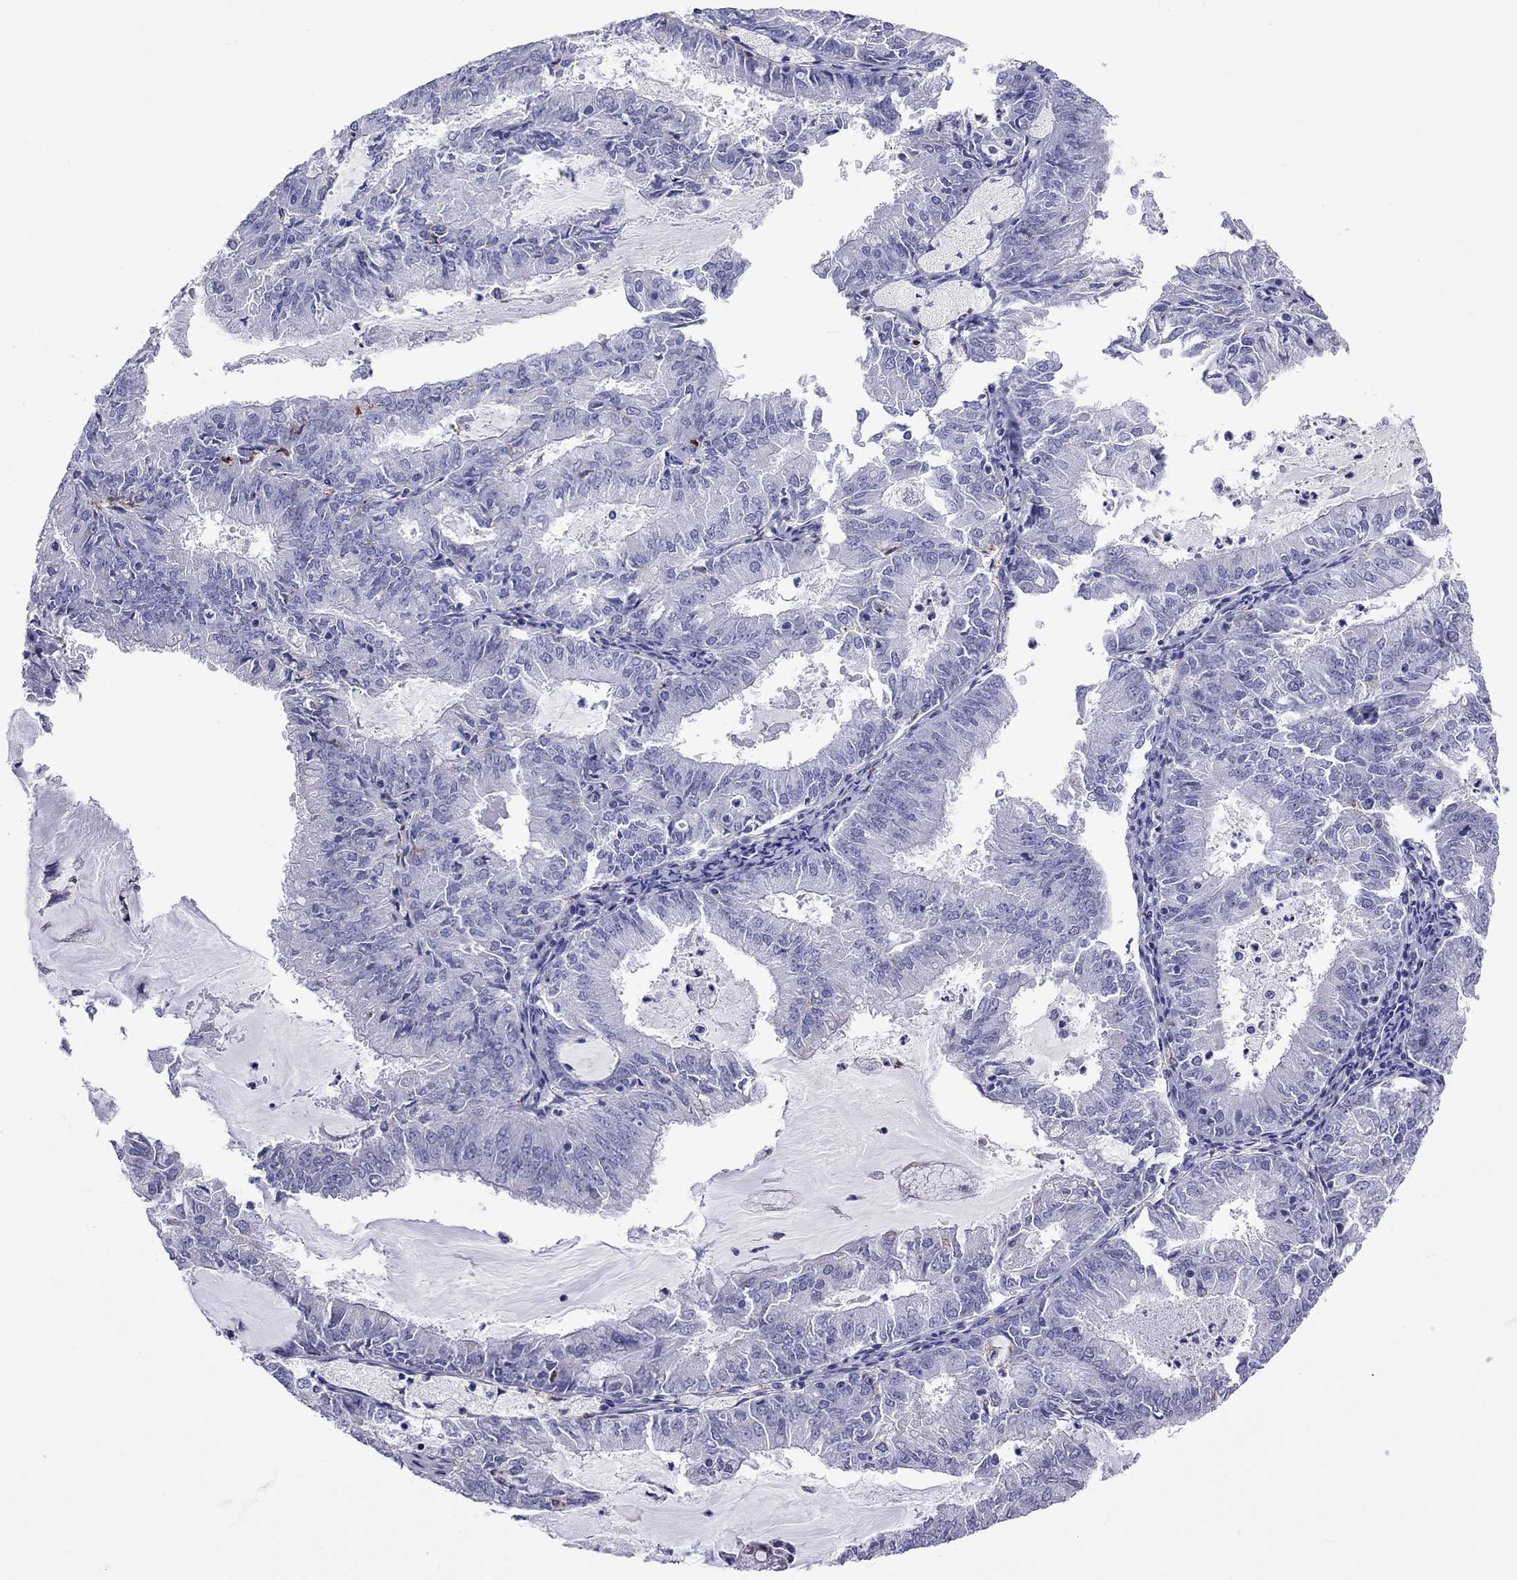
{"staining": {"intensity": "negative", "quantity": "none", "location": "none"}, "tissue": "endometrial cancer", "cell_type": "Tumor cells", "image_type": "cancer", "snomed": [{"axis": "morphology", "description": "Adenocarcinoma, NOS"}, {"axis": "topography", "description": "Endometrium"}], "caption": "This histopathology image is of endometrial adenocarcinoma stained with immunohistochemistry to label a protein in brown with the nuclei are counter-stained blue. There is no staining in tumor cells.", "gene": "ADORA2A", "patient": {"sex": "female", "age": 57}}